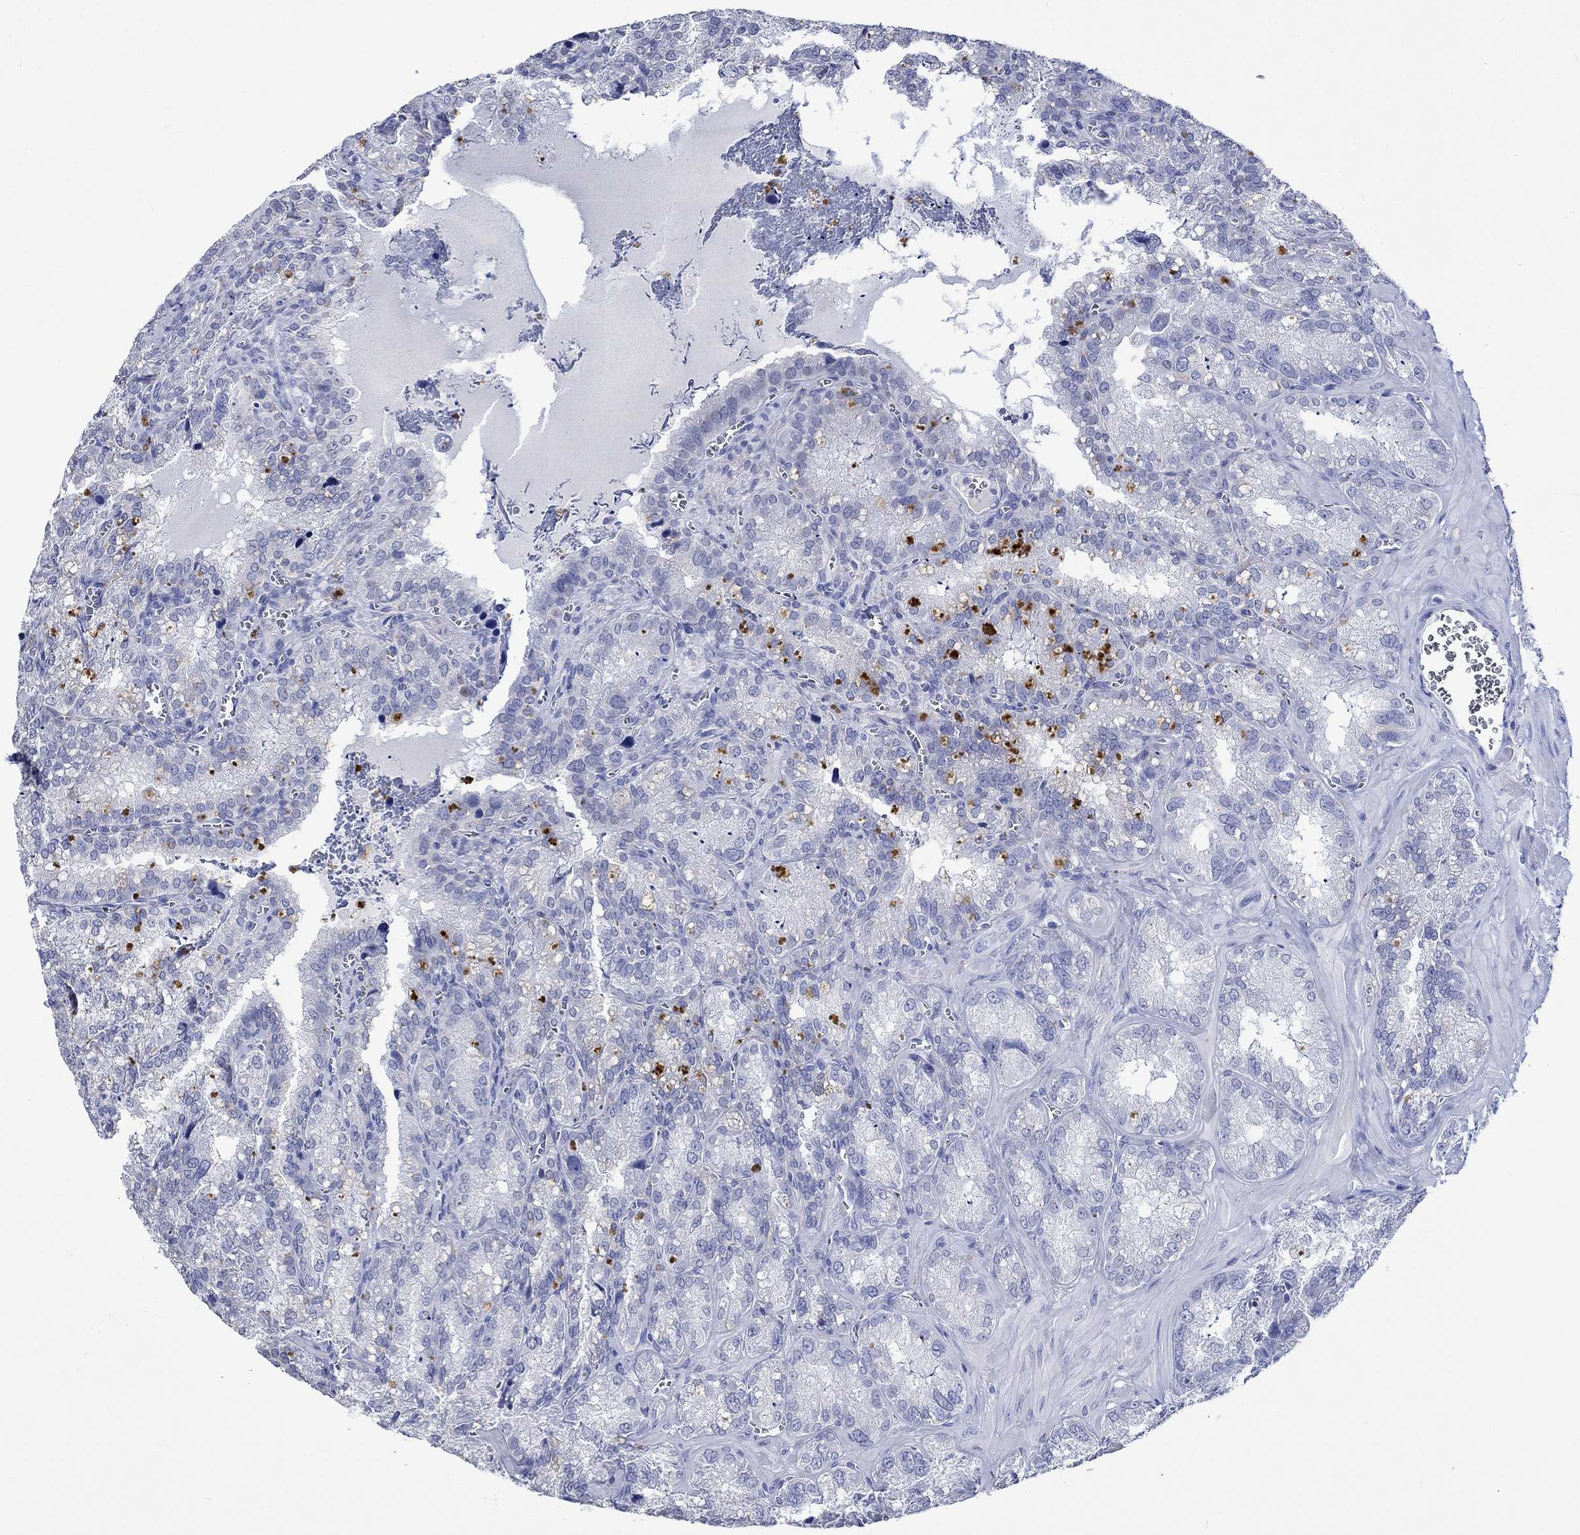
{"staining": {"intensity": "negative", "quantity": "none", "location": "none"}, "tissue": "seminal vesicle", "cell_type": "Glandular cells", "image_type": "normal", "snomed": [{"axis": "morphology", "description": "Normal tissue, NOS"}, {"axis": "topography", "description": "Seminal veicle"}], "caption": "An image of human seminal vesicle is negative for staining in glandular cells. (DAB IHC visualized using brightfield microscopy, high magnification).", "gene": "KLHL35", "patient": {"sex": "male", "age": 57}}